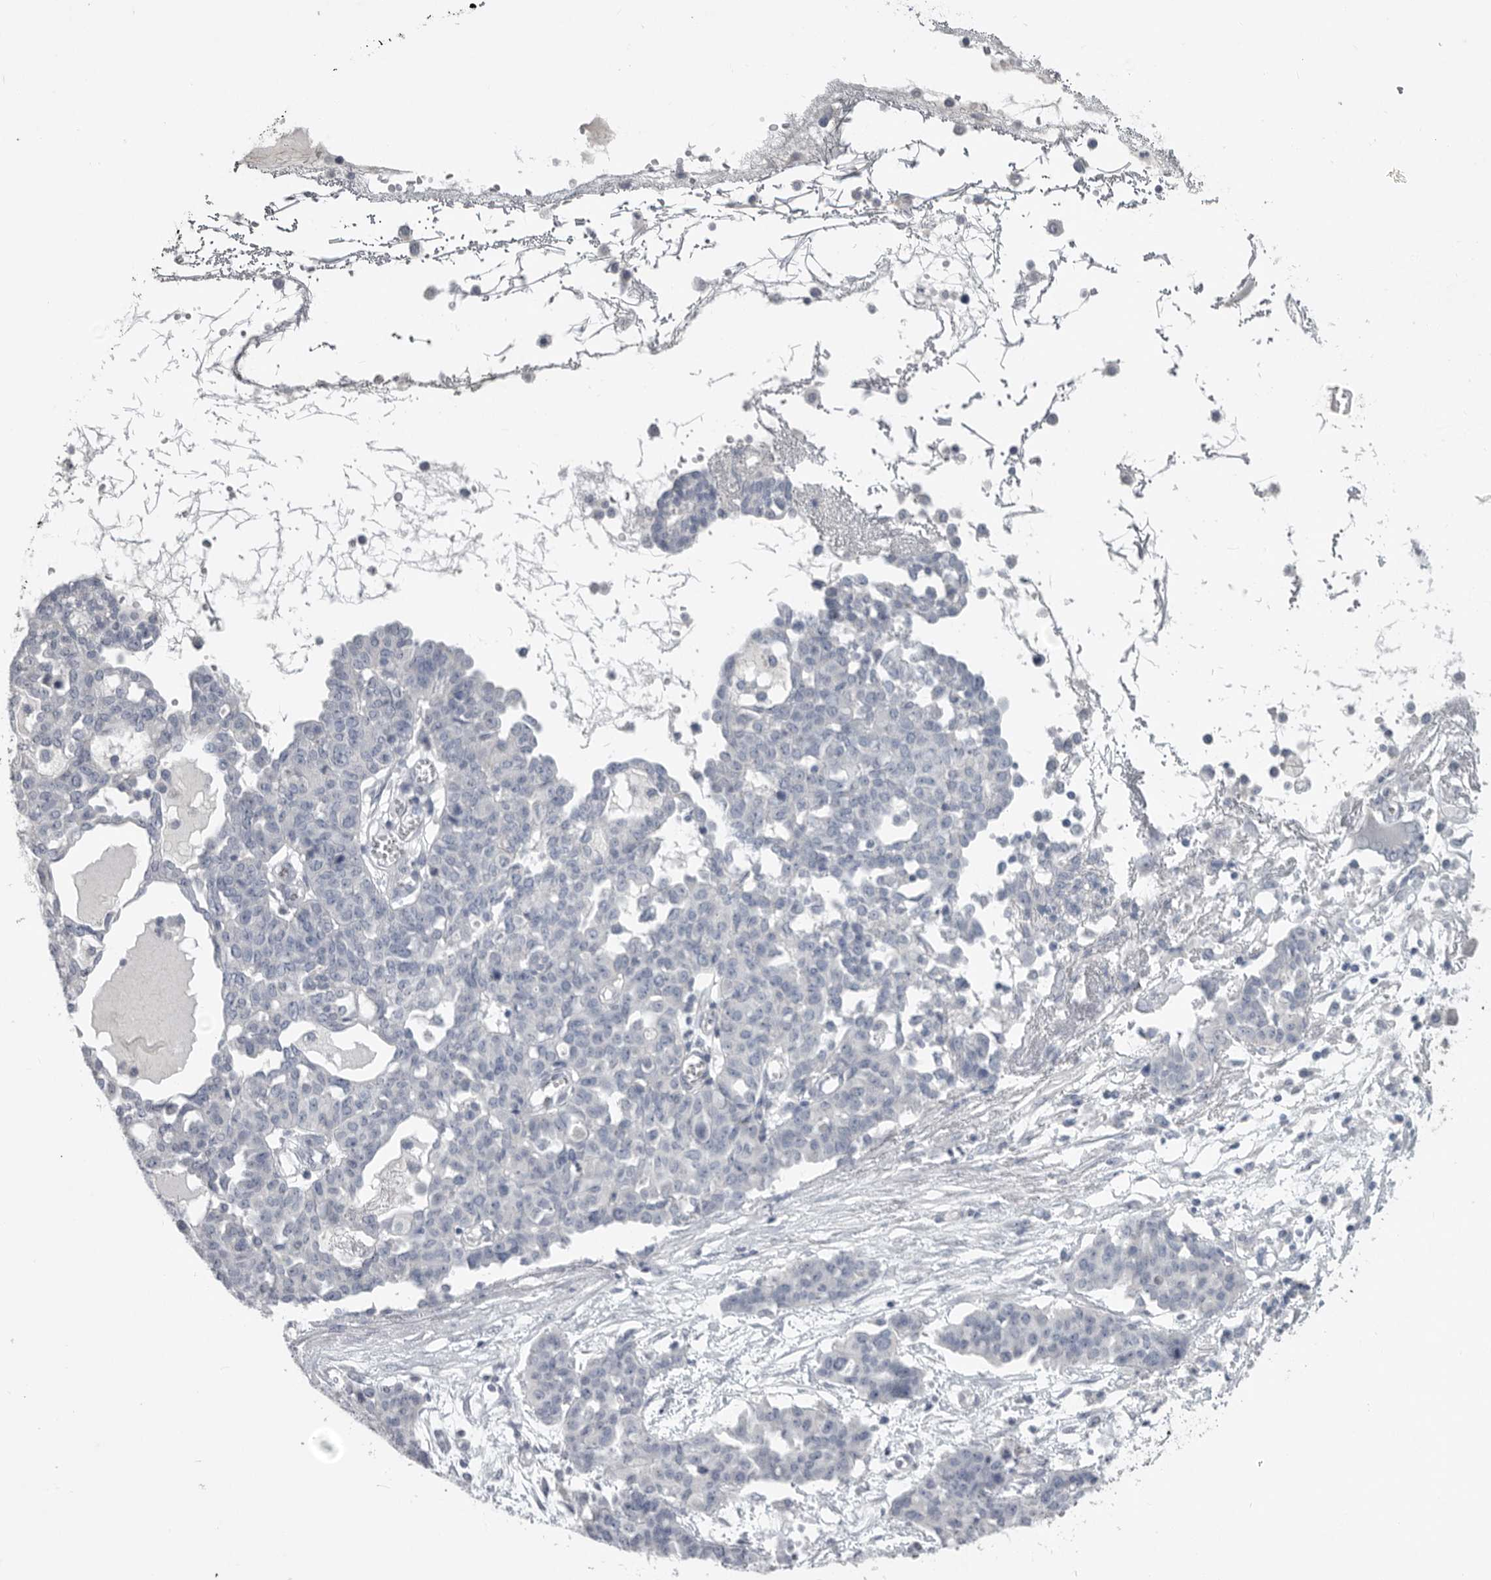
{"staining": {"intensity": "negative", "quantity": "none", "location": "none"}, "tissue": "ovarian cancer", "cell_type": "Tumor cells", "image_type": "cancer", "snomed": [{"axis": "morphology", "description": "Cystadenocarcinoma, serous, NOS"}, {"axis": "topography", "description": "Soft tissue"}, {"axis": "topography", "description": "Ovary"}], "caption": "A histopathology image of human ovarian cancer (serous cystadenocarcinoma) is negative for staining in tumor cells.", "gene": "REG4", "patient": {"sex": "female", "age": 57}}